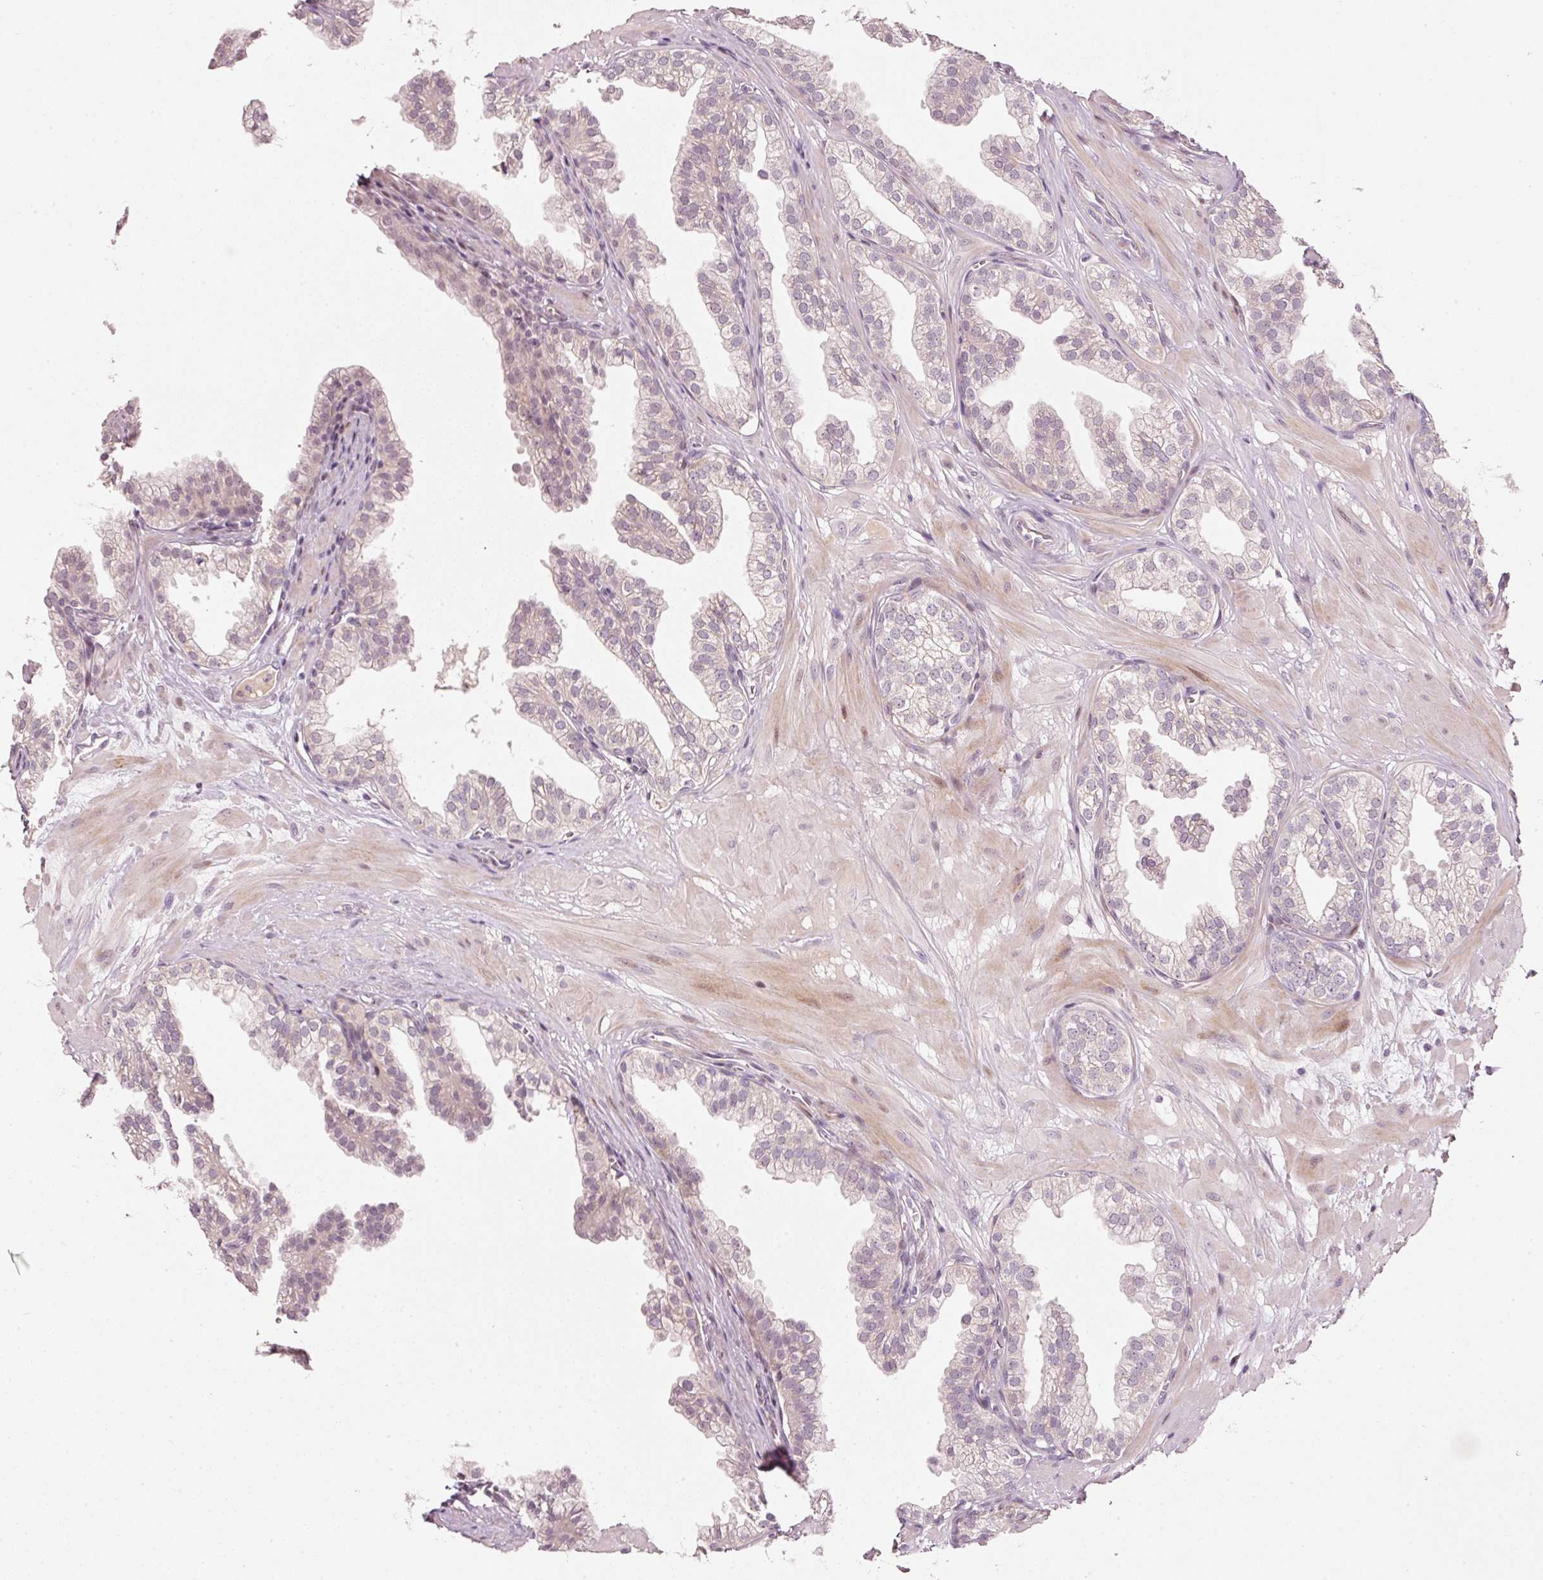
{"staining": {"intensity": "negative", "quantity": "none", "location": "none"}, "tissue": "prostate", "cell_type": "Glandular cells", "image_type": "normal", "snomed": [{"axis": "morphology", "description": "Normal tissue, NOS"}, {"axis": "topography", "description": "Prostate"}, {"axis": "topography", "description": "Peripheral nerve tissue"}], "caption": "A high-resolution micrograph shows IHC staining of benign prostate, which displays no significant expression in glandular cells.", "gene": "TOB2", "patient": {"sex": "male", "age": 55}}